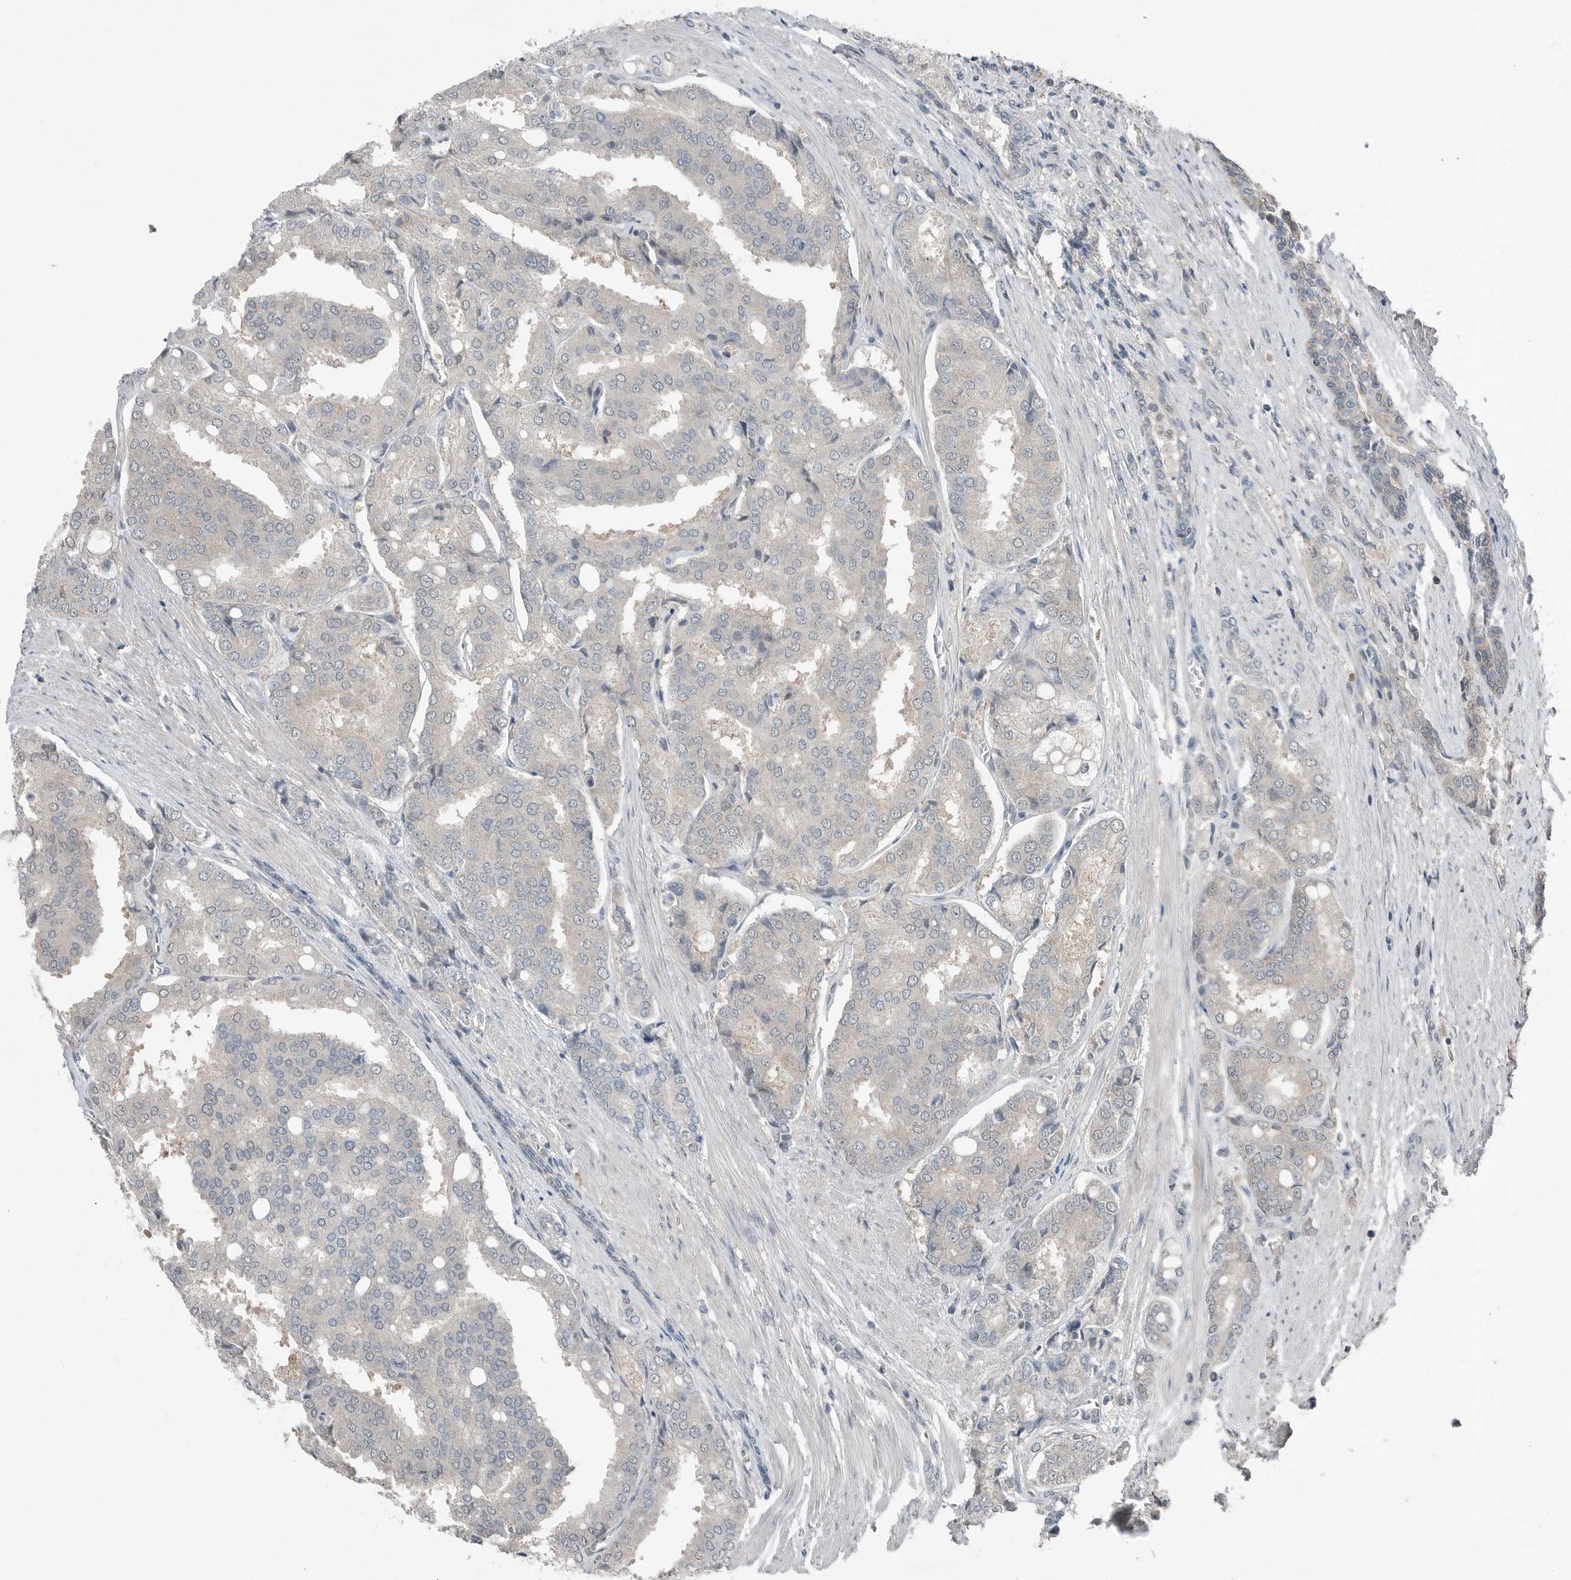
{"staining": {"intensity": "negative", "quantity": "none", "location": "none"}, "tissue": "prostate cancer", "cell_type": "Tumor cells", "image_type": "cancer", "snomed": [{"axis": "morphology", "description": "Adenocarcinoma, High grade"}, {"axis": "topography", "description": "Prostate"}], "caption": "Human prostate high-grade adenocarcinoma stained for a protein using immunohistochemistry displays no staining in tumor cells.", "gene": "MFAP3L", "patient": {"sex": "male", "age": 50}}